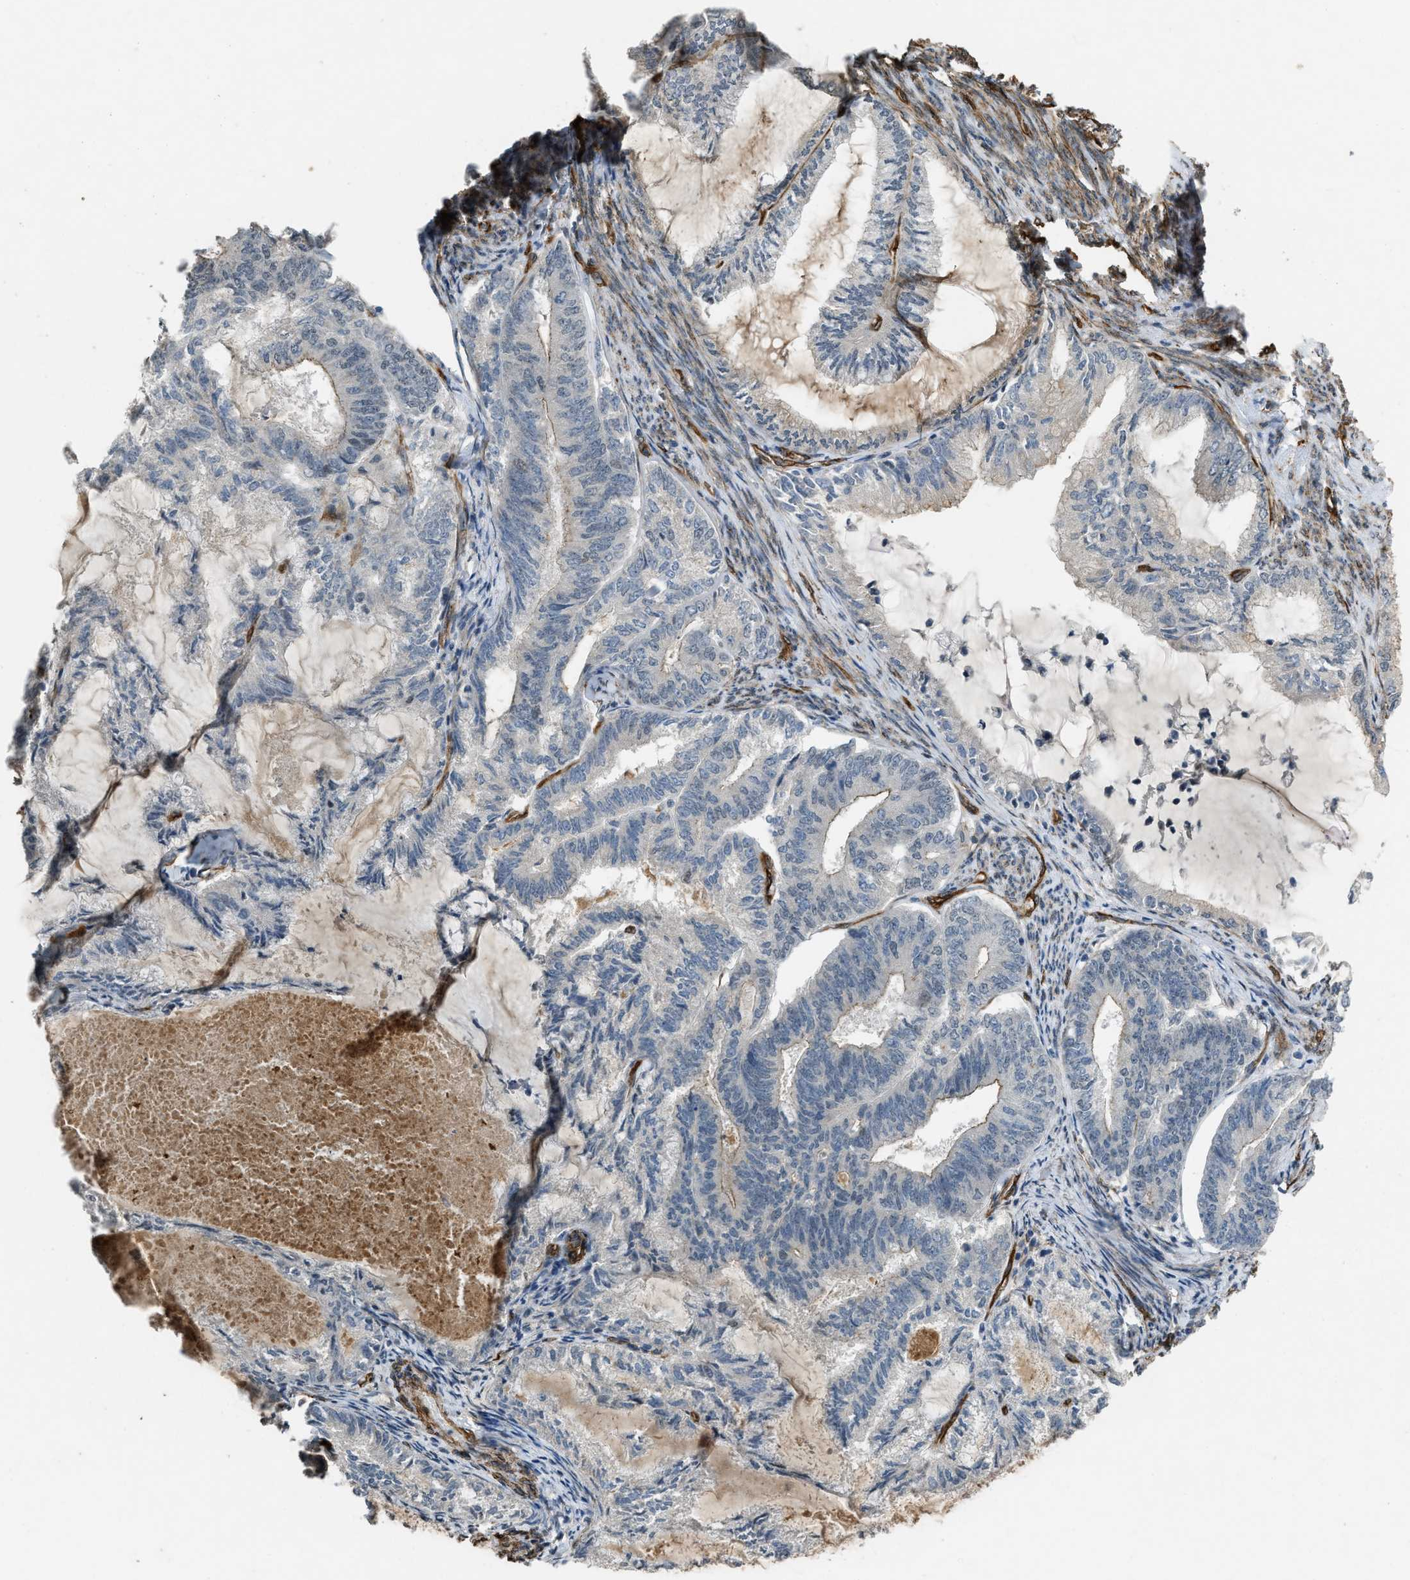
{"staining": {"intensity": "negative", "quantity": "none", "location": "none"}, "tissue": "endometrial cancer", "cell_type": "Tumor cells", "image_type": "cancer", "snomed": [{"axis": "morphology", "description": "Adenocarcinoma, NOS"}, {"axis": "topography", "description": "Endometrium"}], "caption": "A high-resolution micrograph shows IHC staining of endometrial adenocarcinoma, which demonstrates no significant staining in tumor cells.", "gene": "NMB", "patient": {"sex": "female", "age": 86}}